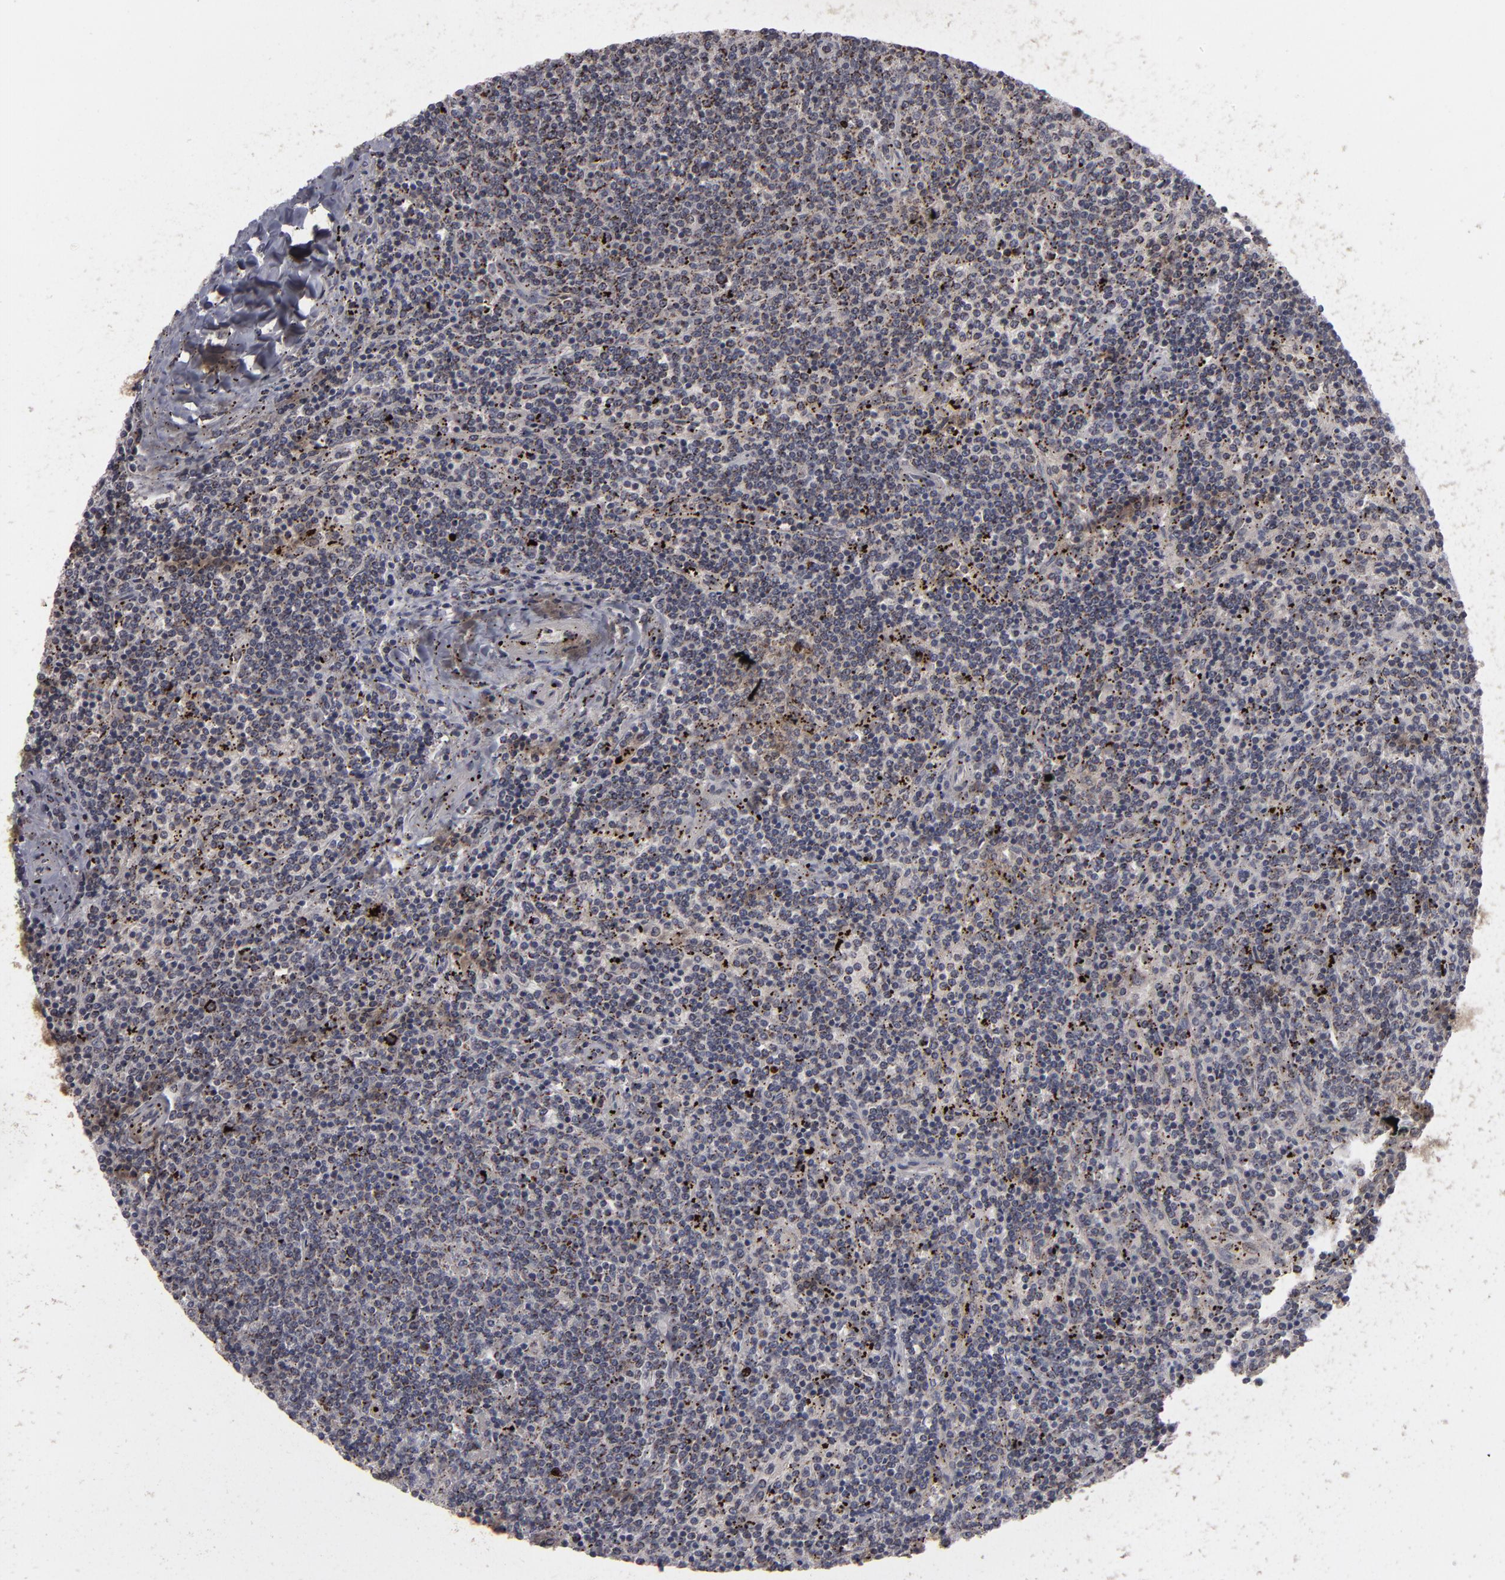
{"staining": {"intensity": "strong", "quantity": ">75%", "location": "cytoplasmic/membranous"}, "tissue": "lymphoma", "cell_type": "Tumor cells", "image_type": "cancer", "snomed": [{"axis": "morphology", "description": "Malignant lymphoma, non-Hodgkin's type, Low grade"}, {"axis": "topography", "description": "Spleen"}], "caption": "Approximately >75% of tumor cells in lymphoma exhibit strong cytoplasmic/membranous protein positivity as visualized by brown immunohistochemical staining.", "gene": "MYOM2", "patient": {"sex": "female", "age": 50}}